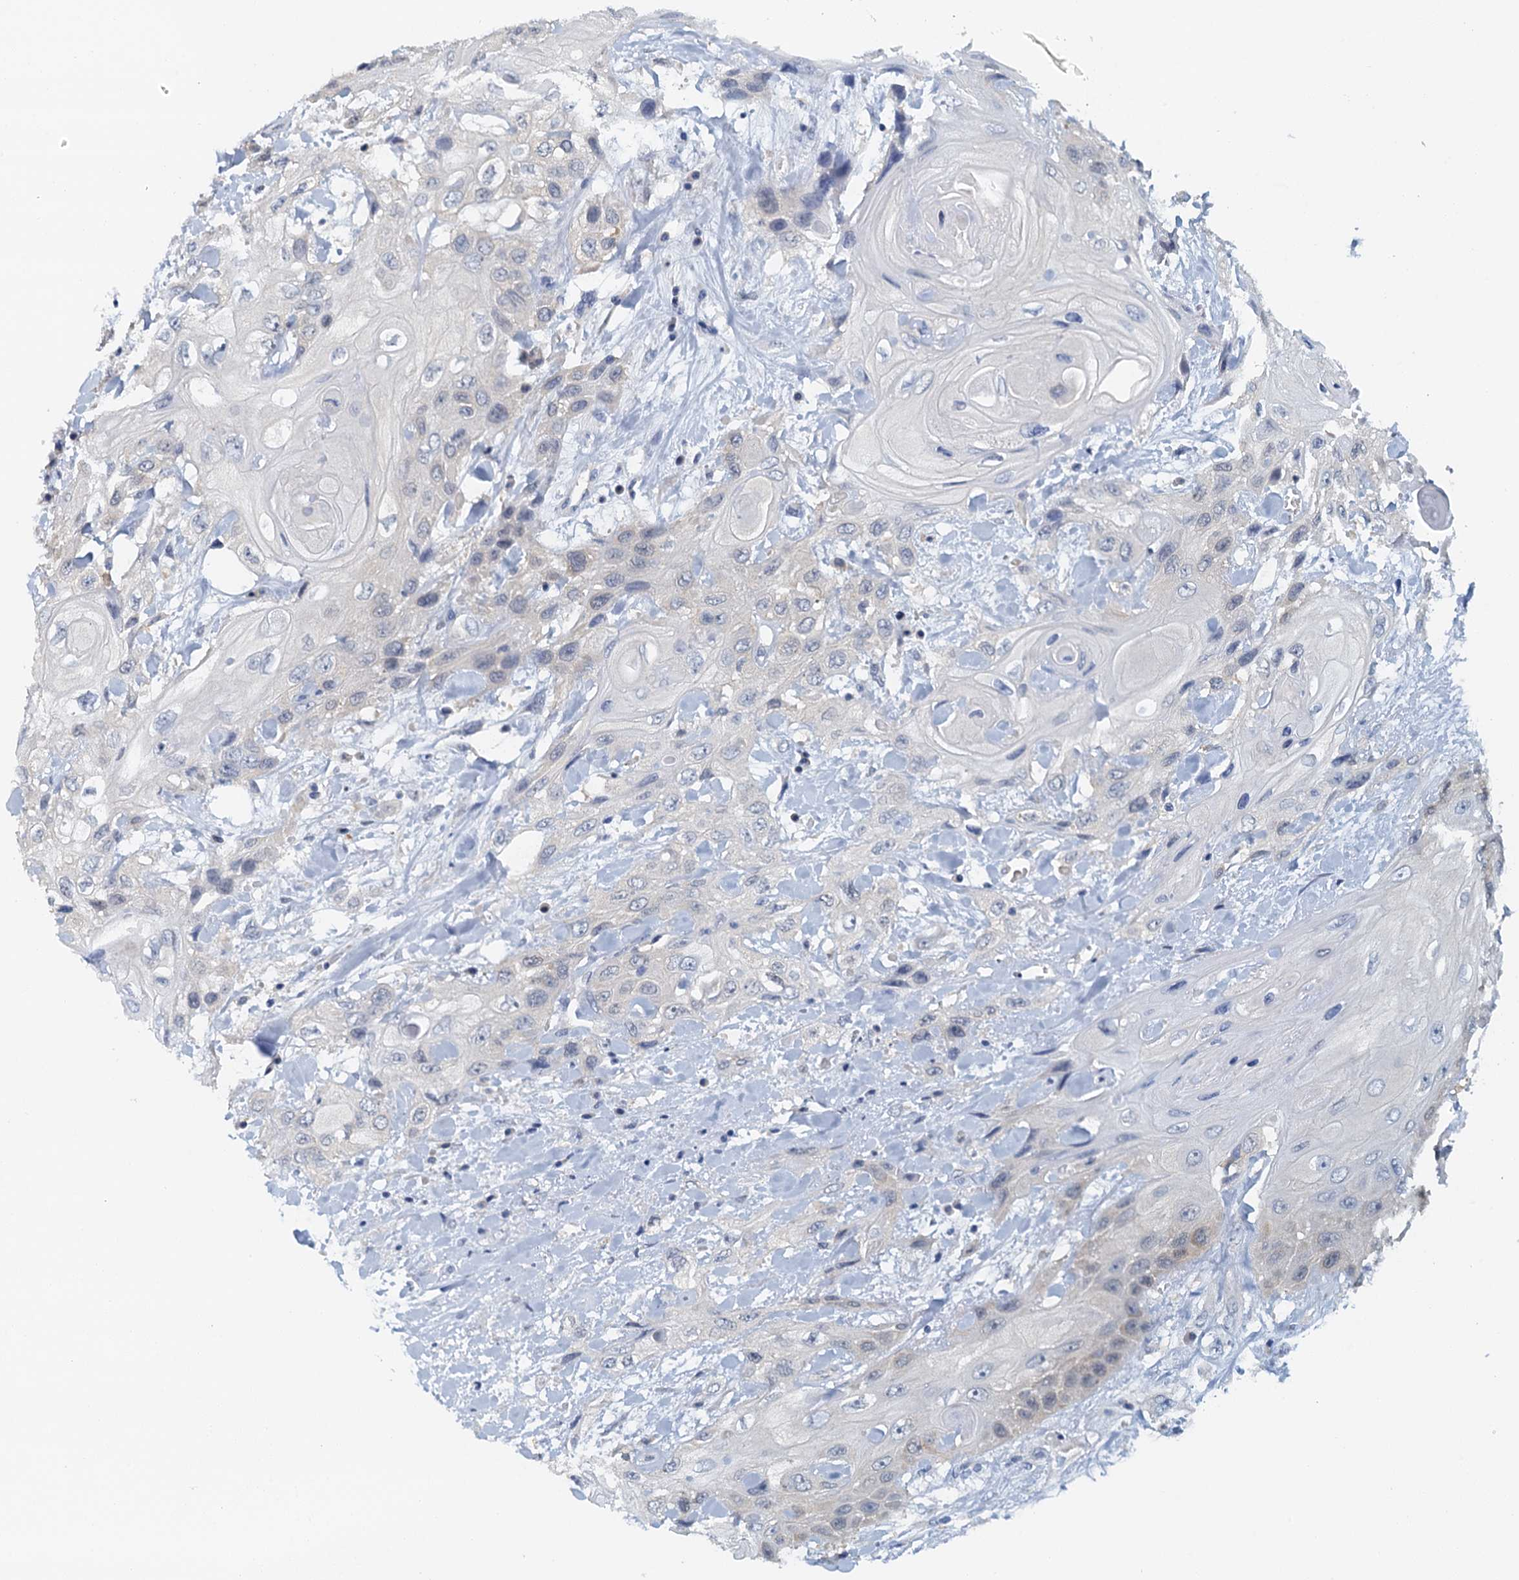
{"staining": {"intensity": "weak", "quantity": "<25%", "location": "cytoplasmic/membranous"}, "tissue": "head and neck cancer", "cell_type": "Tumor cells", "image_type": "cancer", "snomed": [{"axis": "morphology", "description": "Squamous cell carcinoma, NOS"}, {"axis": "topography", "description": "Head-Neck"}], "caption": "This is a image of IHC staining of head and neck cancer (squamous cell carcinoma), which shows no expression in tumor cells.", "gene": "DTD1", "patient": {"sex": "female", "age": 43}}